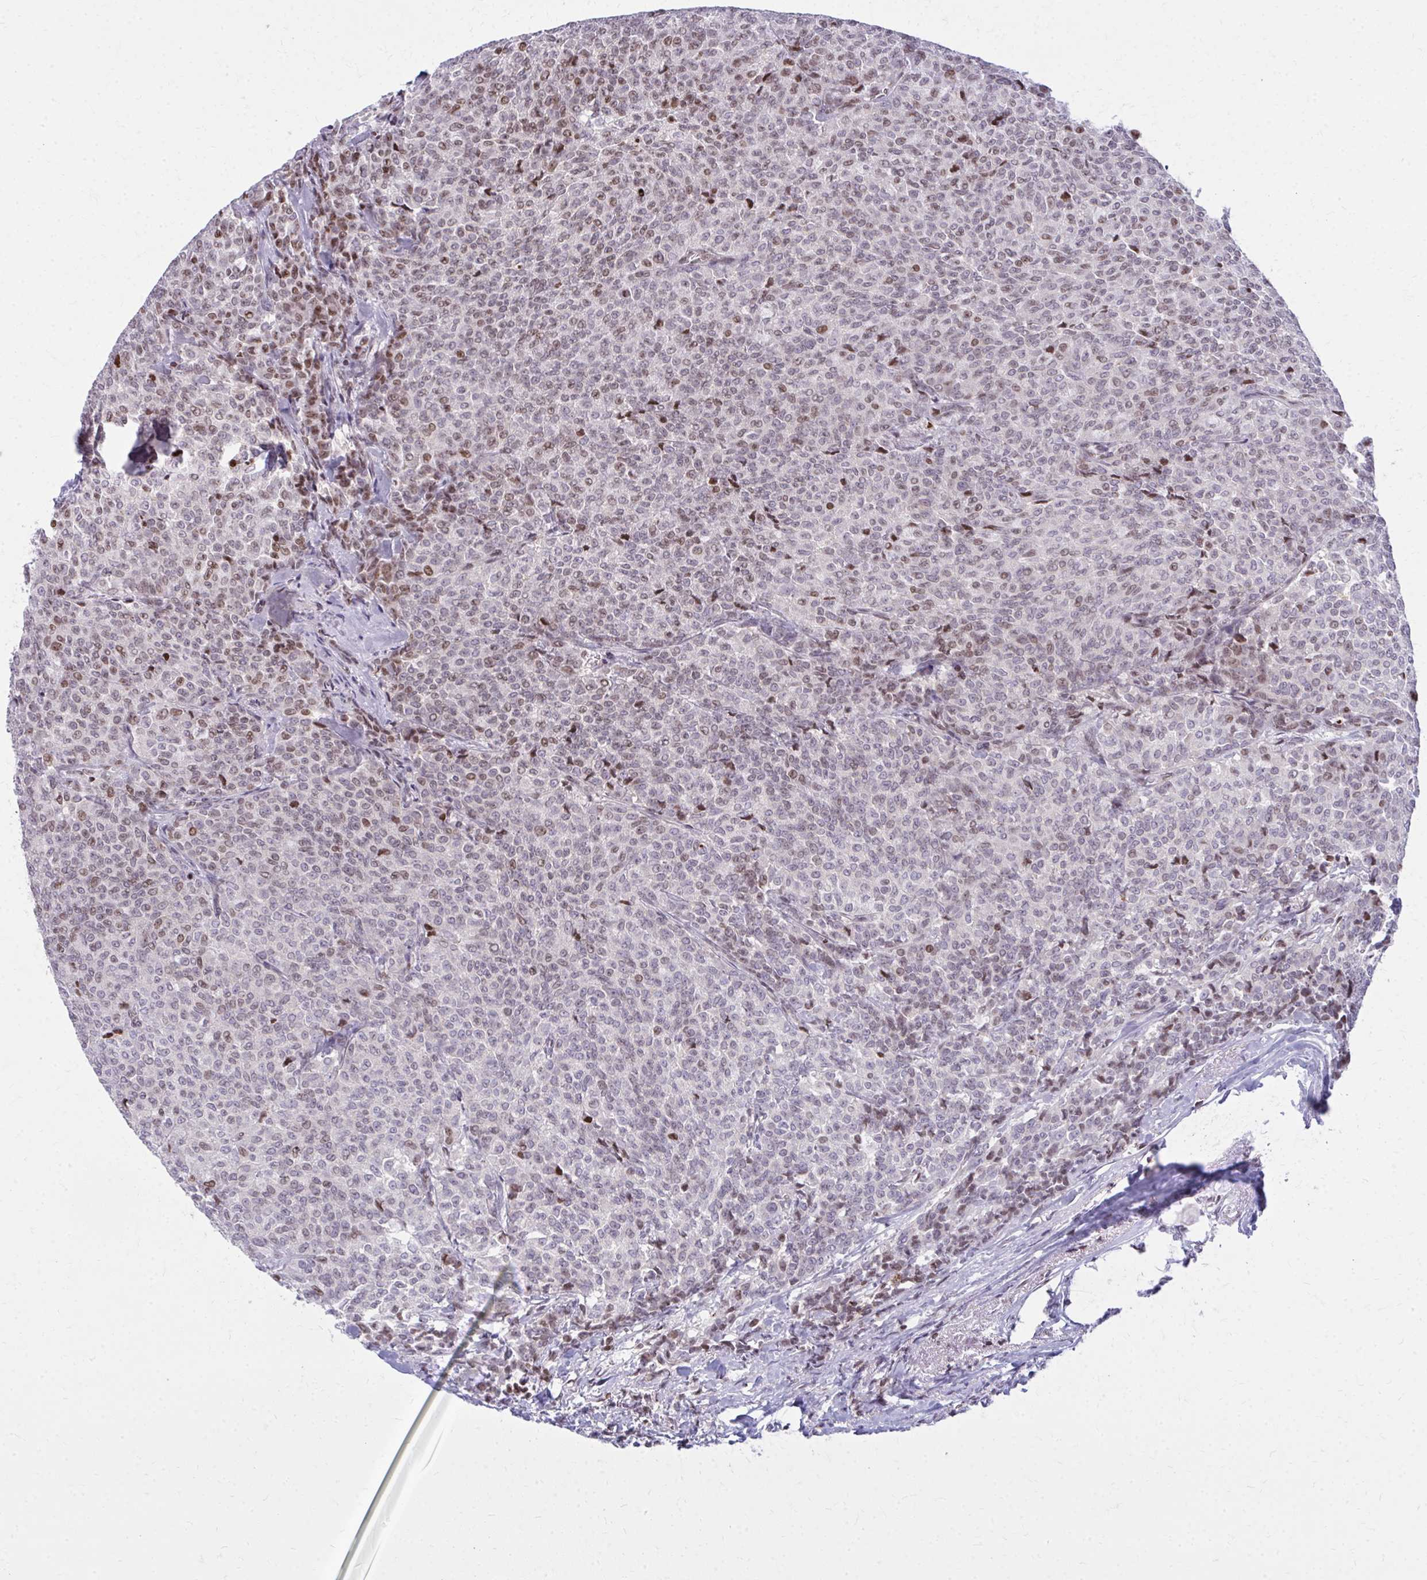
{"staining": {"intensity": "moderate", "quantity": "25%-75%", "location": "nuclear"}, "tissue": "breast cancer", "cell_type": "Tumor cells", "image_type": "cancer", "snomed": [{"axis": "morphology", "description": "Duct carcinoma"}, {"axis": "topography", "description": "Breast"}], "caption": "IHC image of neoplastic tissue: infiltrating ductal carcinoma (breast) stained using IHC reveals medium levels of moderate protein expression localized specifically in the nuclear of tumor cells, appearing as a nuclear brown color.", "gene": "AP5M1", "patient": {"sex": "female", "age": 91}}